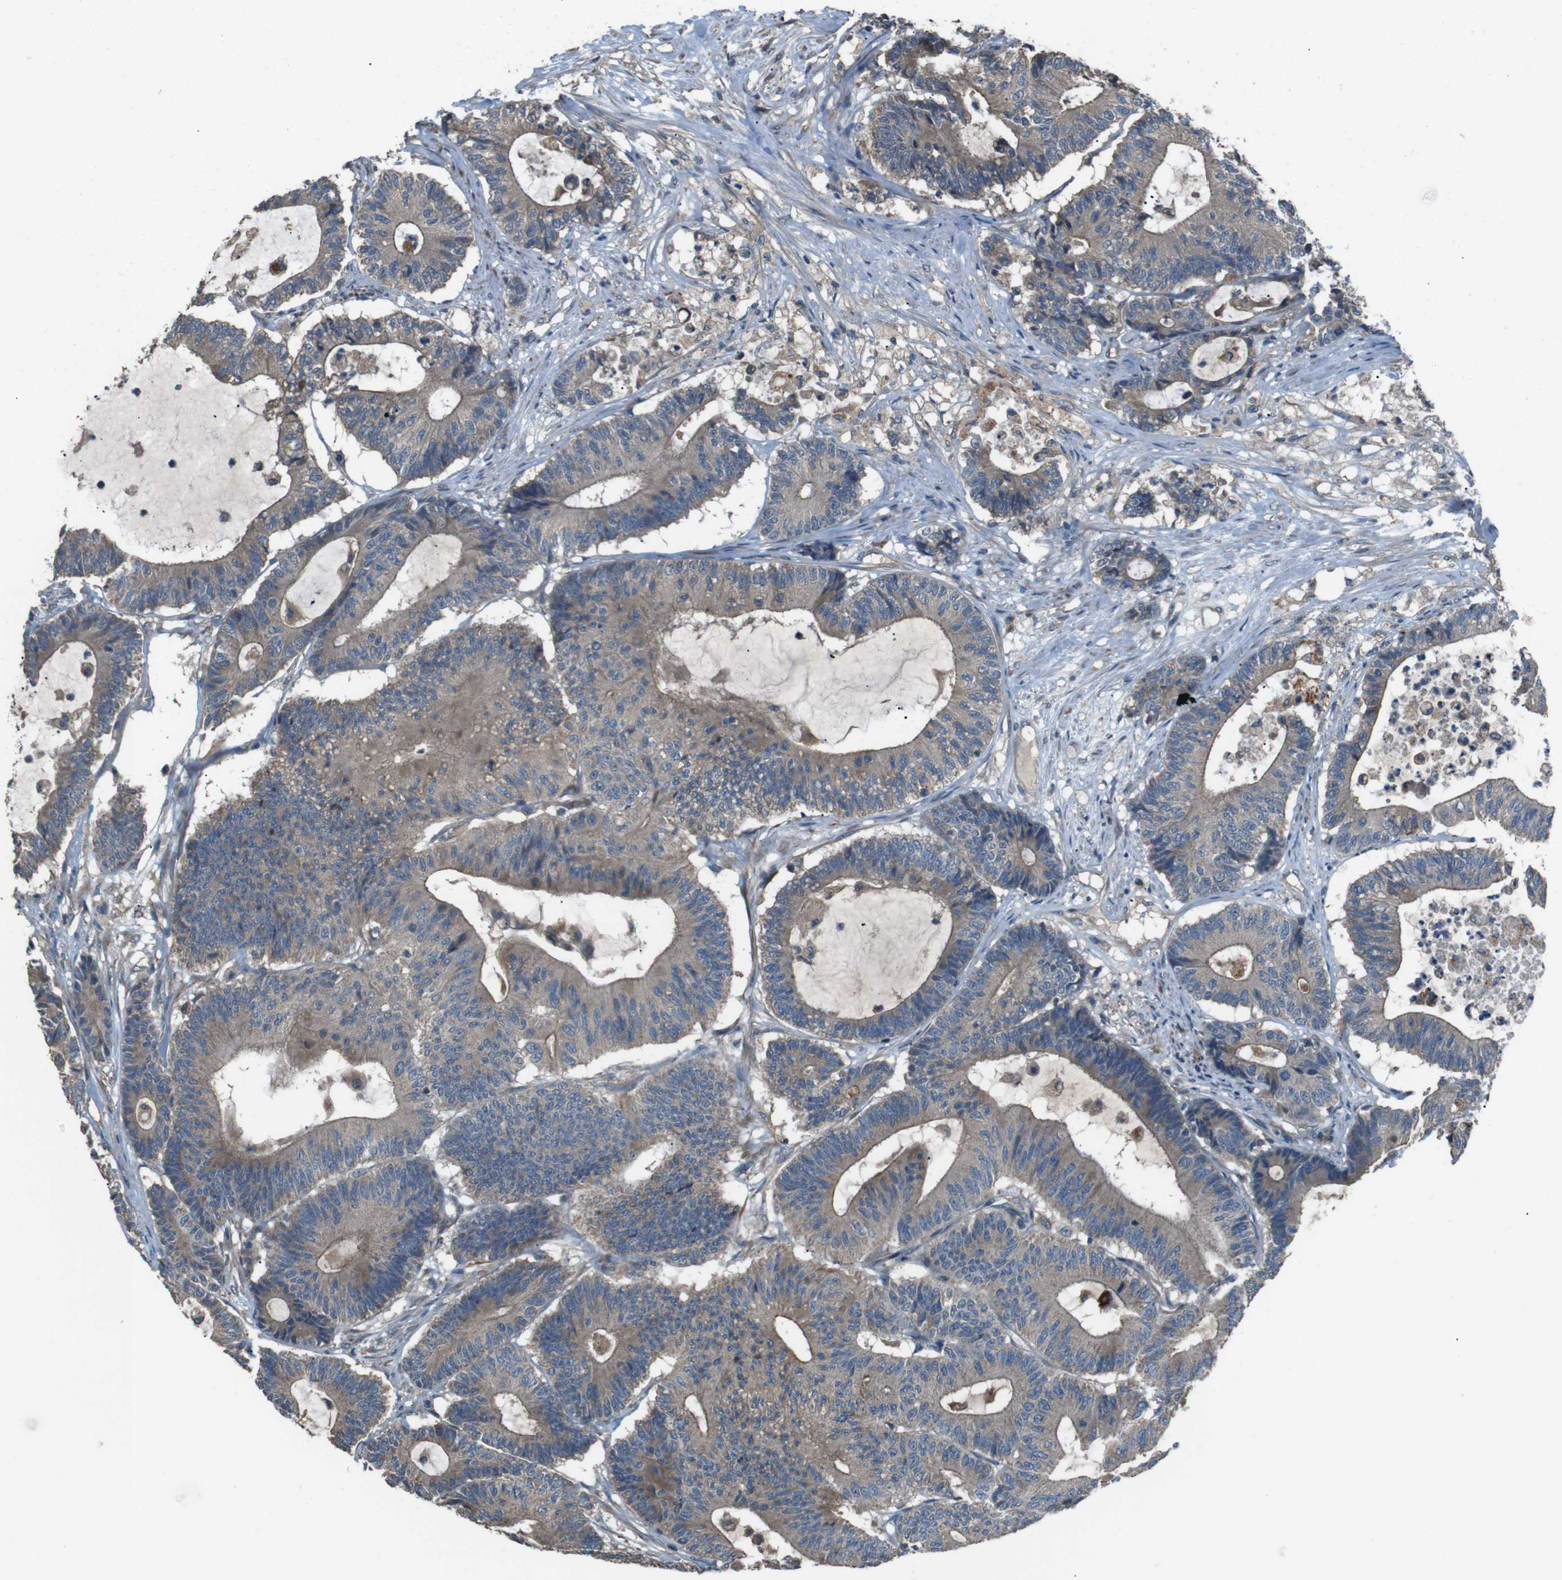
{"staining": {"intensity": "moderate", "quantity": ">75%", "location": "cytoplasmic/membranous"}, "tissue": "colorectal cancer", "cell_type": "Tumor cells", "image_type": "cancer", "snomed": [{"axis": "morphology", "description": "Adenocarcinoma, NOS"}, {"axis": "topography", "description": "Colon"}], "caption": "Brown immunohistochemical staining in human colorectal adenocarcinoma displays moderate cytoplasmic/membranous positivity in about >75% of tumor cells. Nuclei are stained in blue.", "gene": "FUT2", "patient": {"sex": "female", "age": 84}}